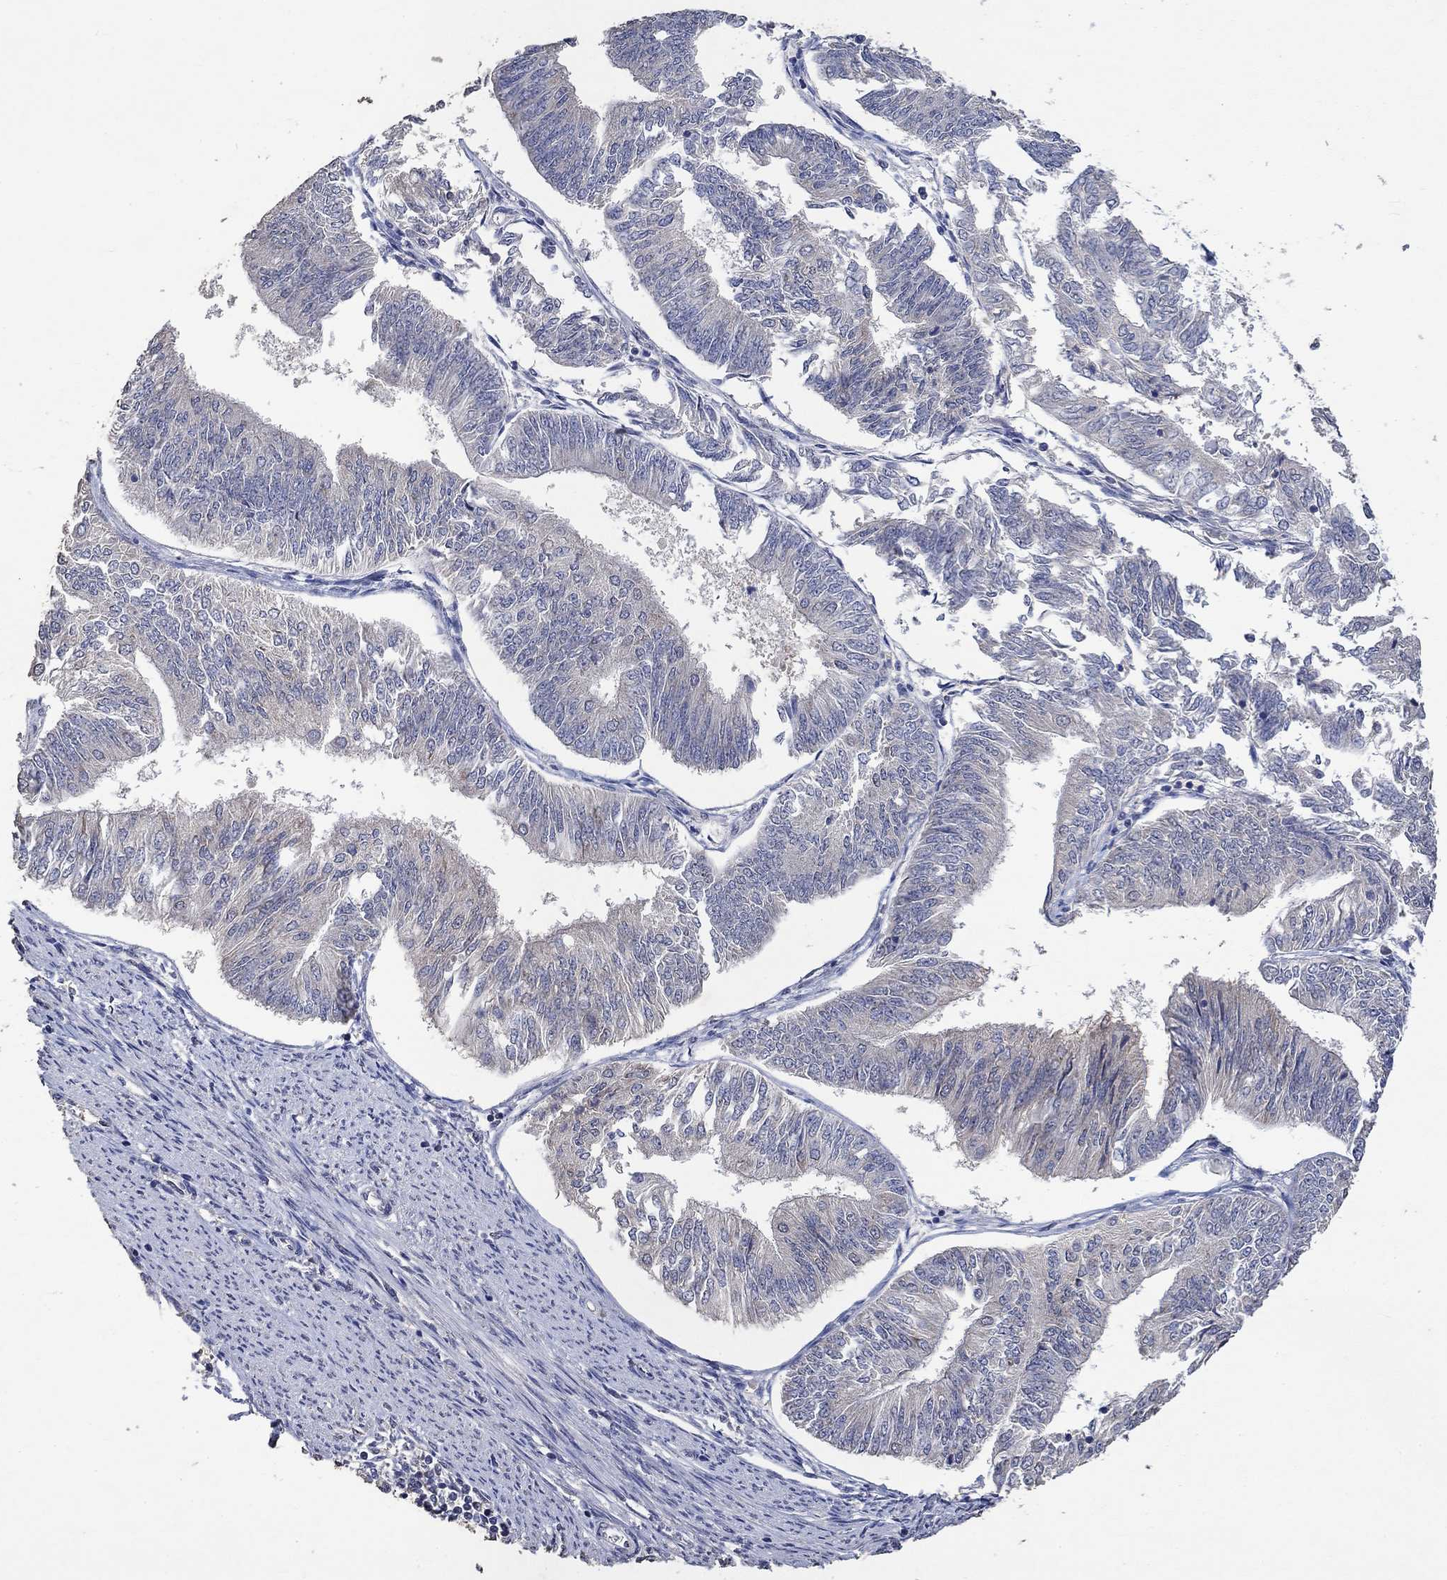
{"staining": {"intensity": "negative", "quantity": "none", "location": "none"}, "tissue": "endometrial cancer", "cell_type": "Tumor cells", "image_type": "cancer", "snomed": [{"axis": "morphology", "description": "Adenocarcinoma, NOS"}, {"axis": "topography", "description": "Endometrium"}], "caption": "Human adenocarcinoma (endometrial) stained for a protein using immunohistochemistry (IHC) displays no positivity in tumor cells.", "gene": "PTPN20", "patient": {"sex": "female", "age": 58}}